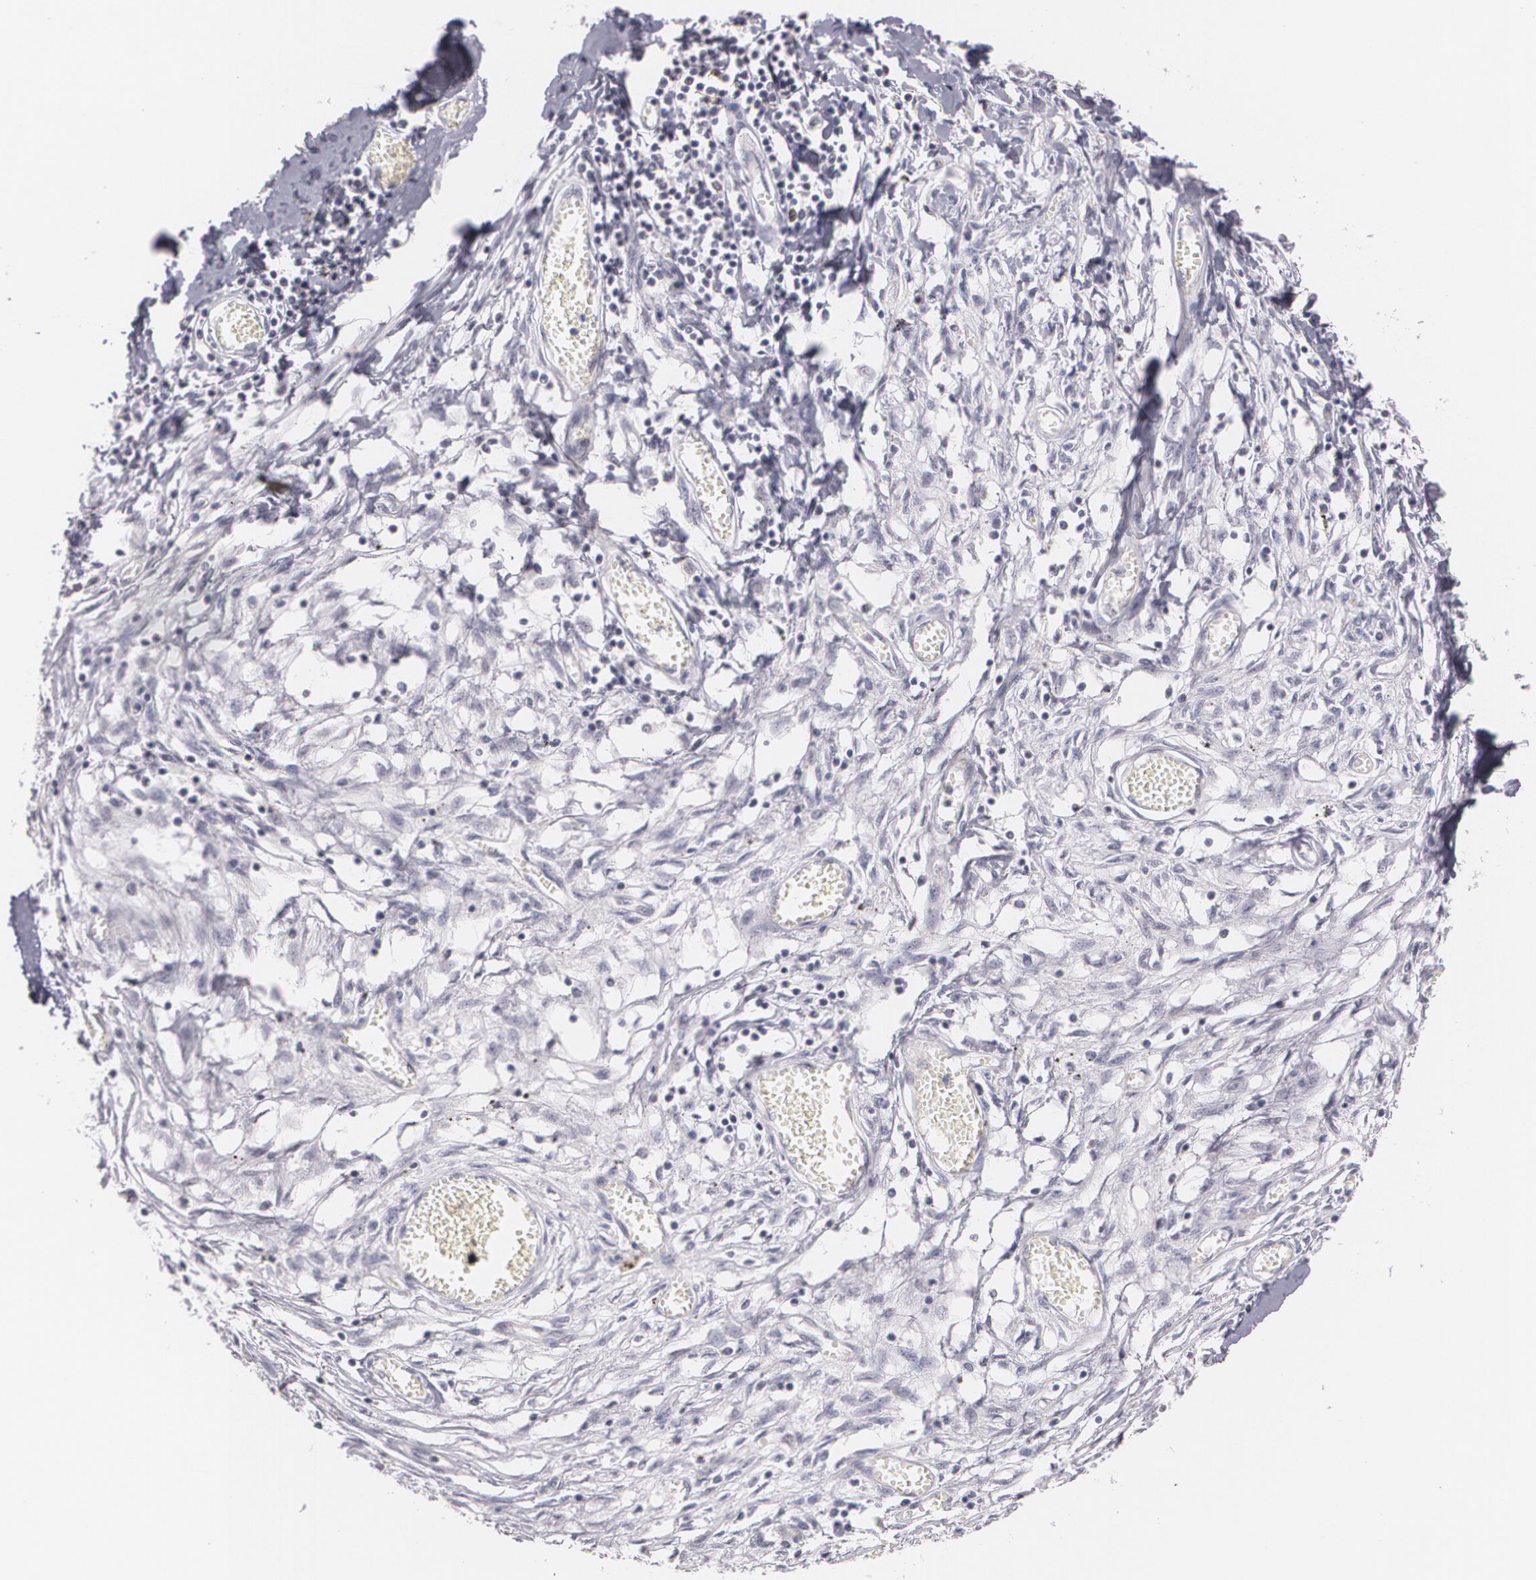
{"staining": {"intensity": "negative", "quantity": "none", "location": "none"}, "tissue": "adipose tissue", "cell_type": "Adipocytes", "image_type": "normal", "snomed": [{"axis": "morphology", "description": "Normal tissue, NOS"}, {"axis": "morphology", "description": "Sarcoma, NOS"}, {"axis": "topography", "description": "Skin"}, {"axis": "topography", "description": "Soft tissue"}], "caption": "The photomicrograph displays no significant expression in adipocytes of adipose tissue.", "gene": "ZBTB16", "patient": {"sex": "female", "age": 51}}